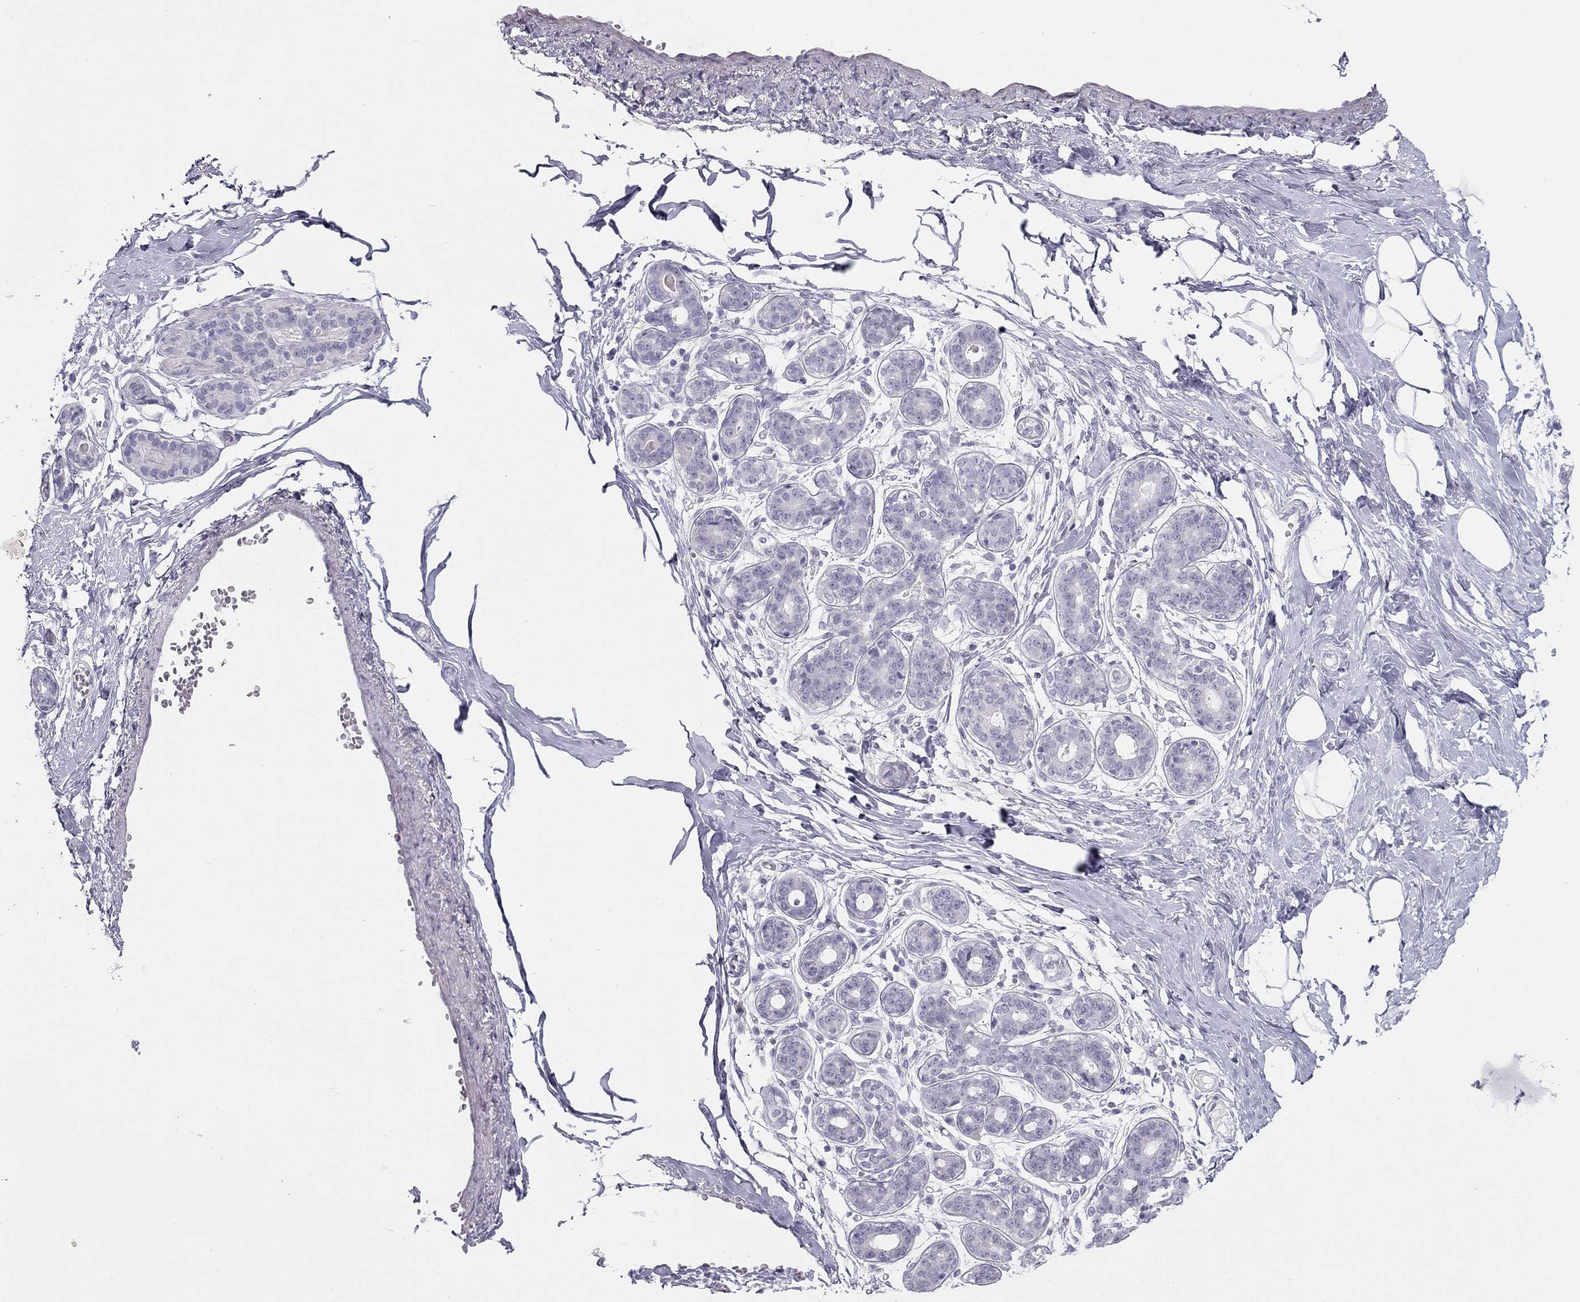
{"staining": {"intensity": "negative", "quantity": "none", "location": "none"}, "tissue": "breast", "cell_type": "Adipocytes", "image_type": "normal", "snomed": [{"axis": "morphology", "description": "Normal tissue, NOS"}, {"axis": "topography", "description": "Skin"}, {"axis": "topography", "description": "Breast"}], "caption": "DAB (3,3'-diaminobenzidine) immunohistochemical staining of unremarkable human breast shows no significant positivity in adipocytes. The staining is performed using DAB brown chromogen with nuclei counter-stained in using hematoxylin.", "gene": "SPATA12", "patient": {"sex": "female", "age": 43}}